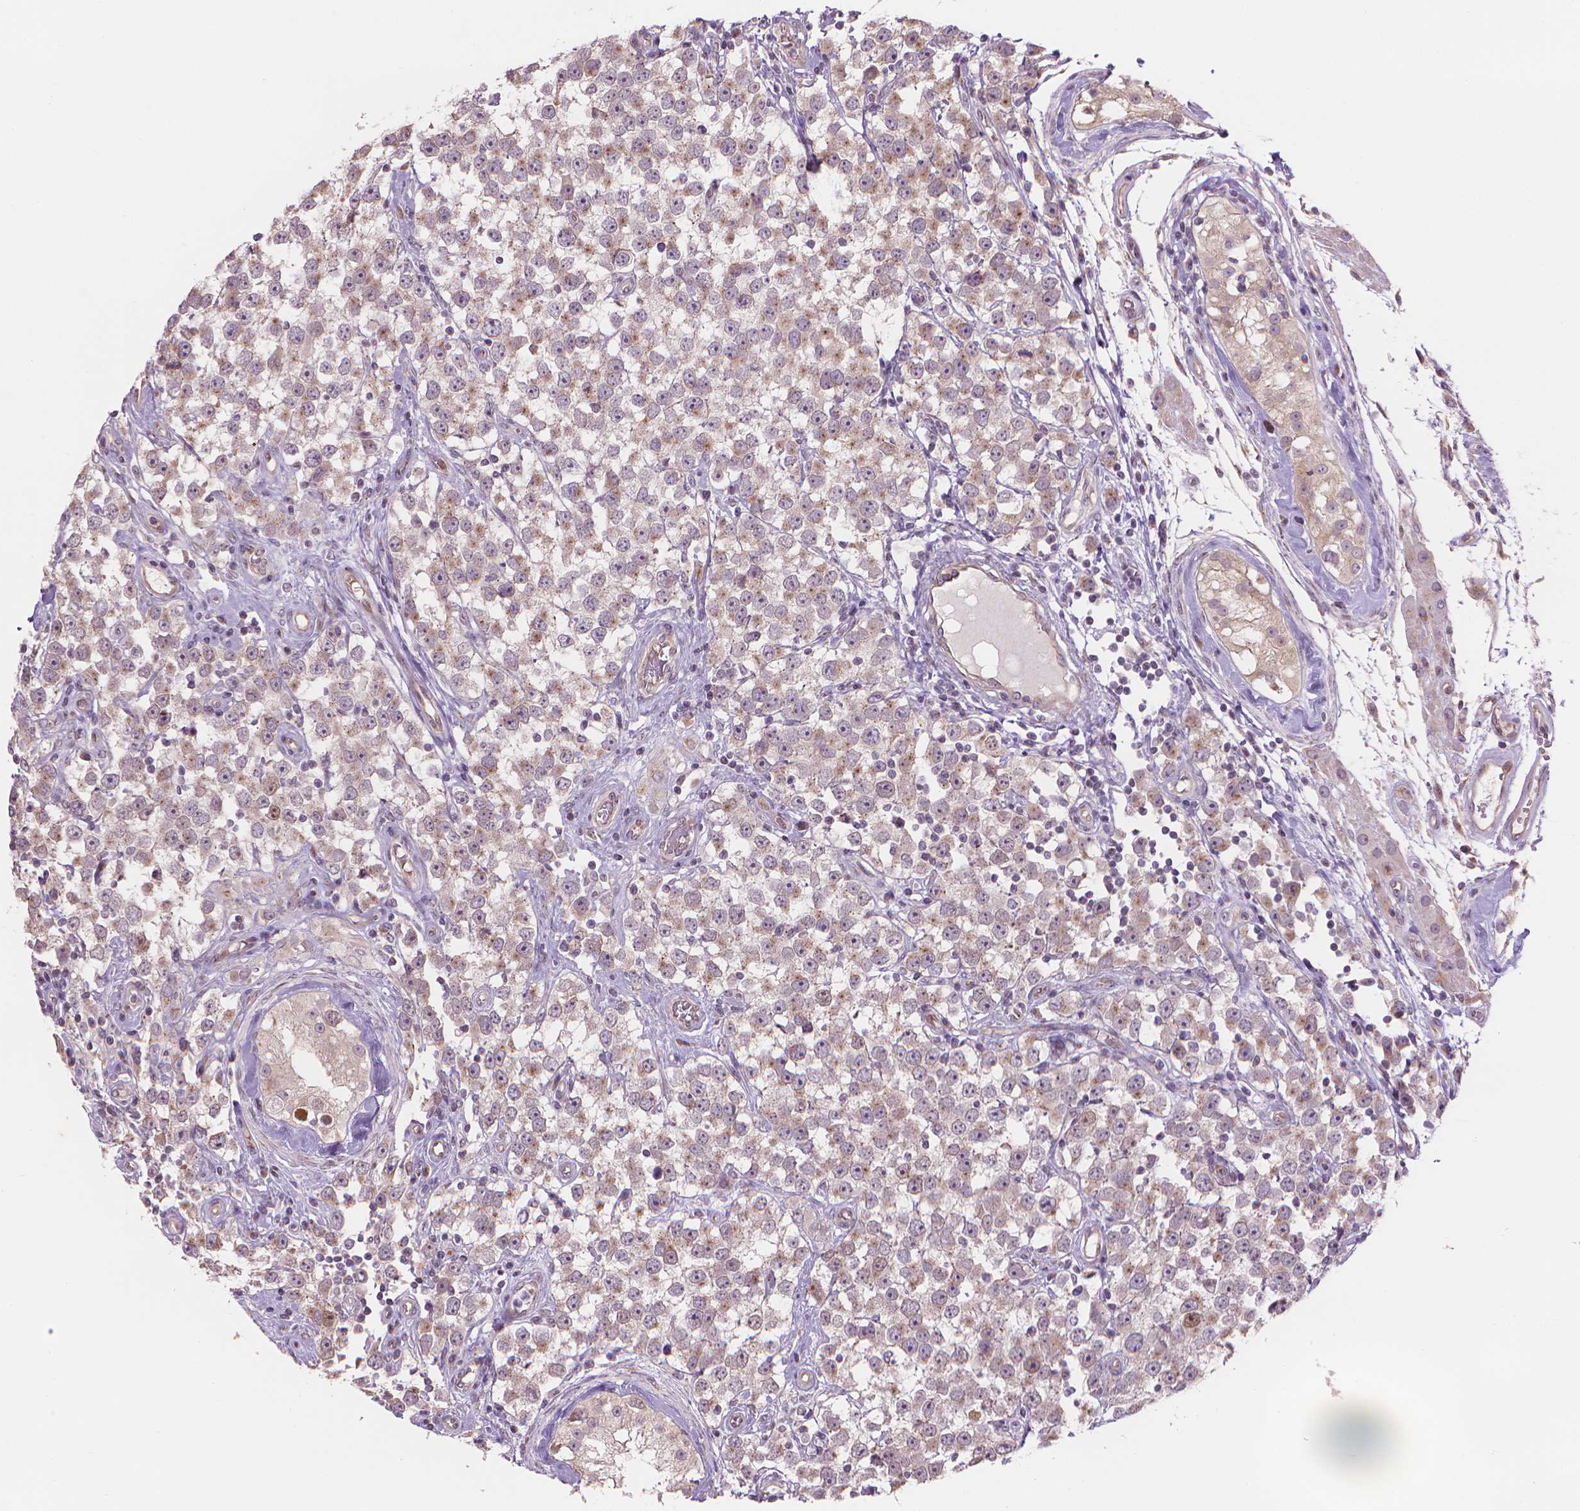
{"staining": {"intensity": "moderate", "quantity": "<25%", "location": "nuclear"}, "tissue": "testis cancer", "cell_type": "Tumor cells", "image_type": "cancer", "snomed": [{"axis": "morphology", "description": "Seminoma, NOS"}, {"axis": "topography", "description": "Testis"}], "caption": "An image of human seminoma (testis) stained for a protein exhibits moderate nuclear brown staining in tumor cells.", "gene": "IFFO1", "patient": {"sex": "male", "age": 34}}